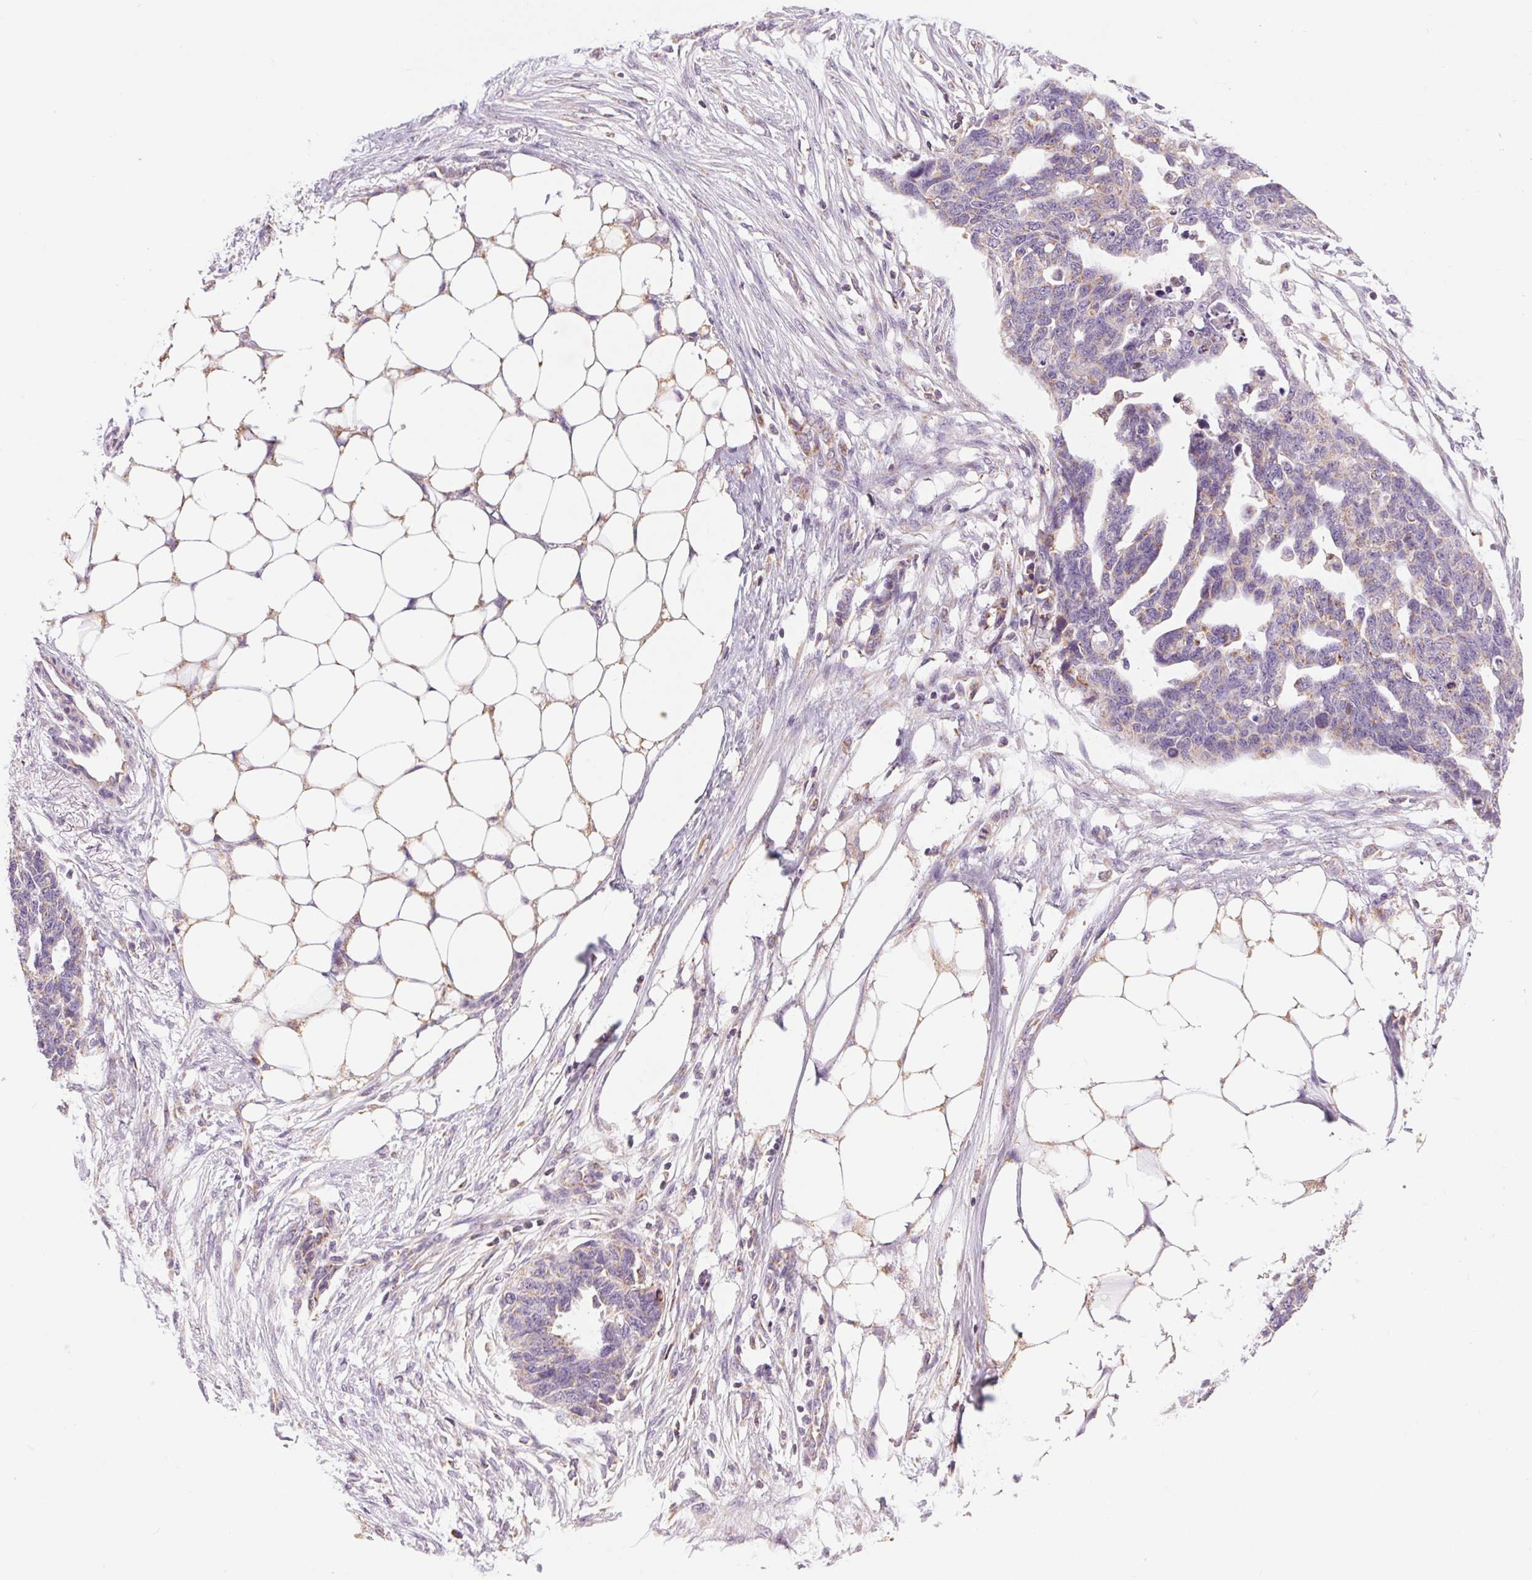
{"staining": {"intensity": "weak", "quantity": "25%-75%", "location": "cytoplasmic/membranous"}, "tissue": "ovarian cancer", "cell_type": "Tumor cells", "image_type": "cancer", "snomed": [{"axis": "morphology", "description": "Cystadenocarcinoma, serous, NOS"}, {"axis": "topography", "description": "Ovary"}], "caption": "IHC photomicrograph of ovarian cancer stained for a protein (brown), which displays low levels of weak cytoplasmic/membranous staining in about 25%-75% of tumor cells.", "gene": "COX6A1", "patient": {"sex": "female", "age": 69}}